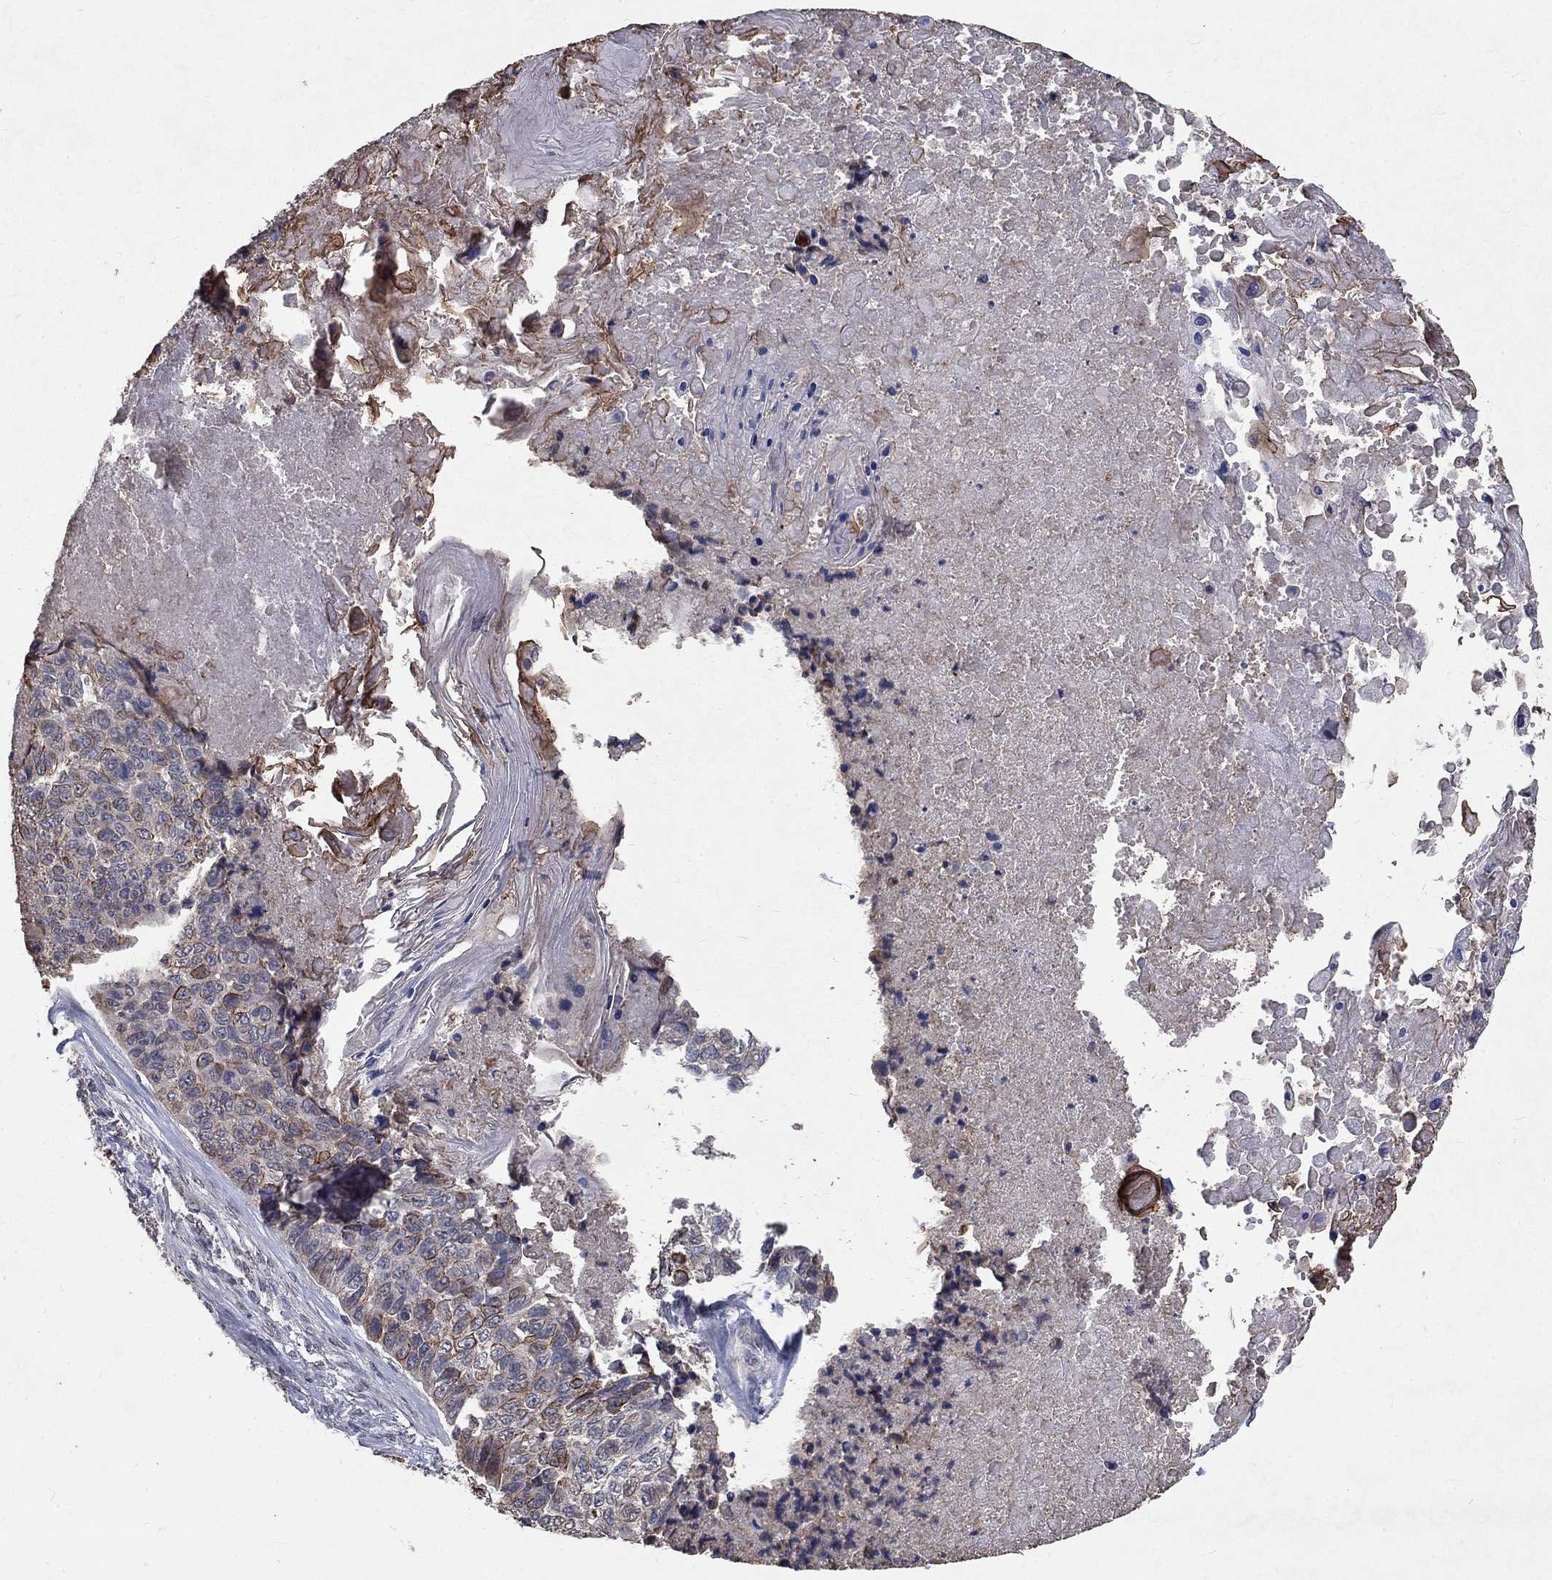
{"staining": {"intensity": "moderate", "quantity": "<25%", "location": "cytoplasmic/membranous"}, "tissue": "lung cancer", "cell_type": "Tumor cells", "image_type": "cancer", "snomed": [{"axis": "morphology", "description": "Squamous cell carcinoma, NOS"}, {"axis": "topography", "description": "Lung"}], "caption": "DAB (3,3'-diaminobenzidine) immunohistochemical staining of lung cancer (squamous cell carcinoma) demonstrates moderate cytoplasmic/membranous protein staining in approximately <25% of tumor cells. Immunohistochemistry (ihc) stains the protein in brown and the nuclei are stained blue.", "gene": "CHST5", "patient": {"sex": "male", "age": 69}}